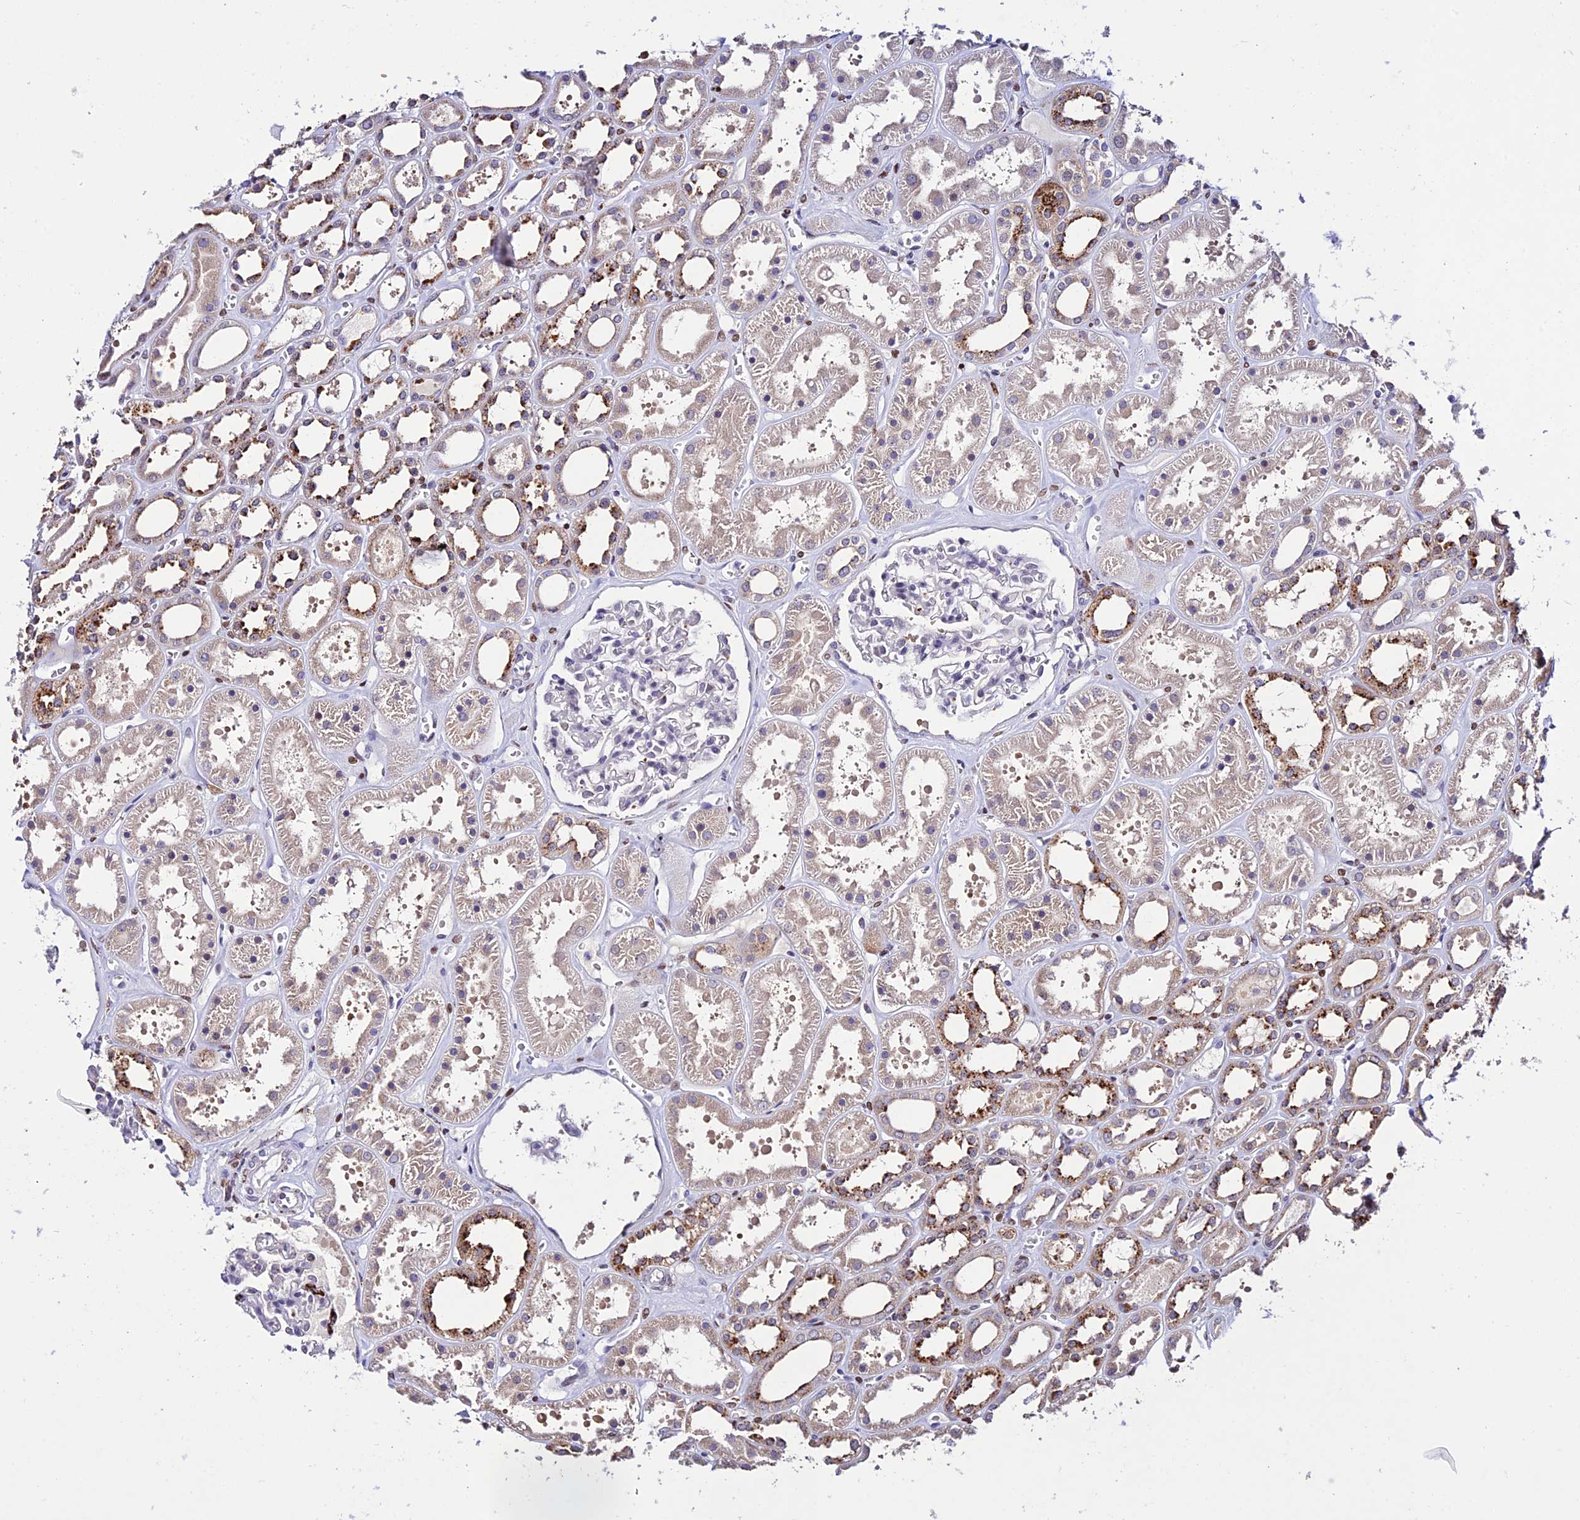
{"staining": {"intensity": "negative", "quantity": "none", "location": "none"}, "tissue": "kidney", "cell_type": "Cells in glomeruli", "image_type": "normal", "snomed": [{"axis": "morphology", "description": "Normal tissue, NOS"}, {"axis": "topography", "description": "Kidney"}], "caption": "DAB (3,3'-diaminobenzidine) immunohistochemical staining of benign human kidney displays no significant positivity in cells in glomeruli. (Immunohistochemistry, brightfield microscopy, high magnification).", "gene": "HIC1", "patient": {"sex": "female", "age": 41}}